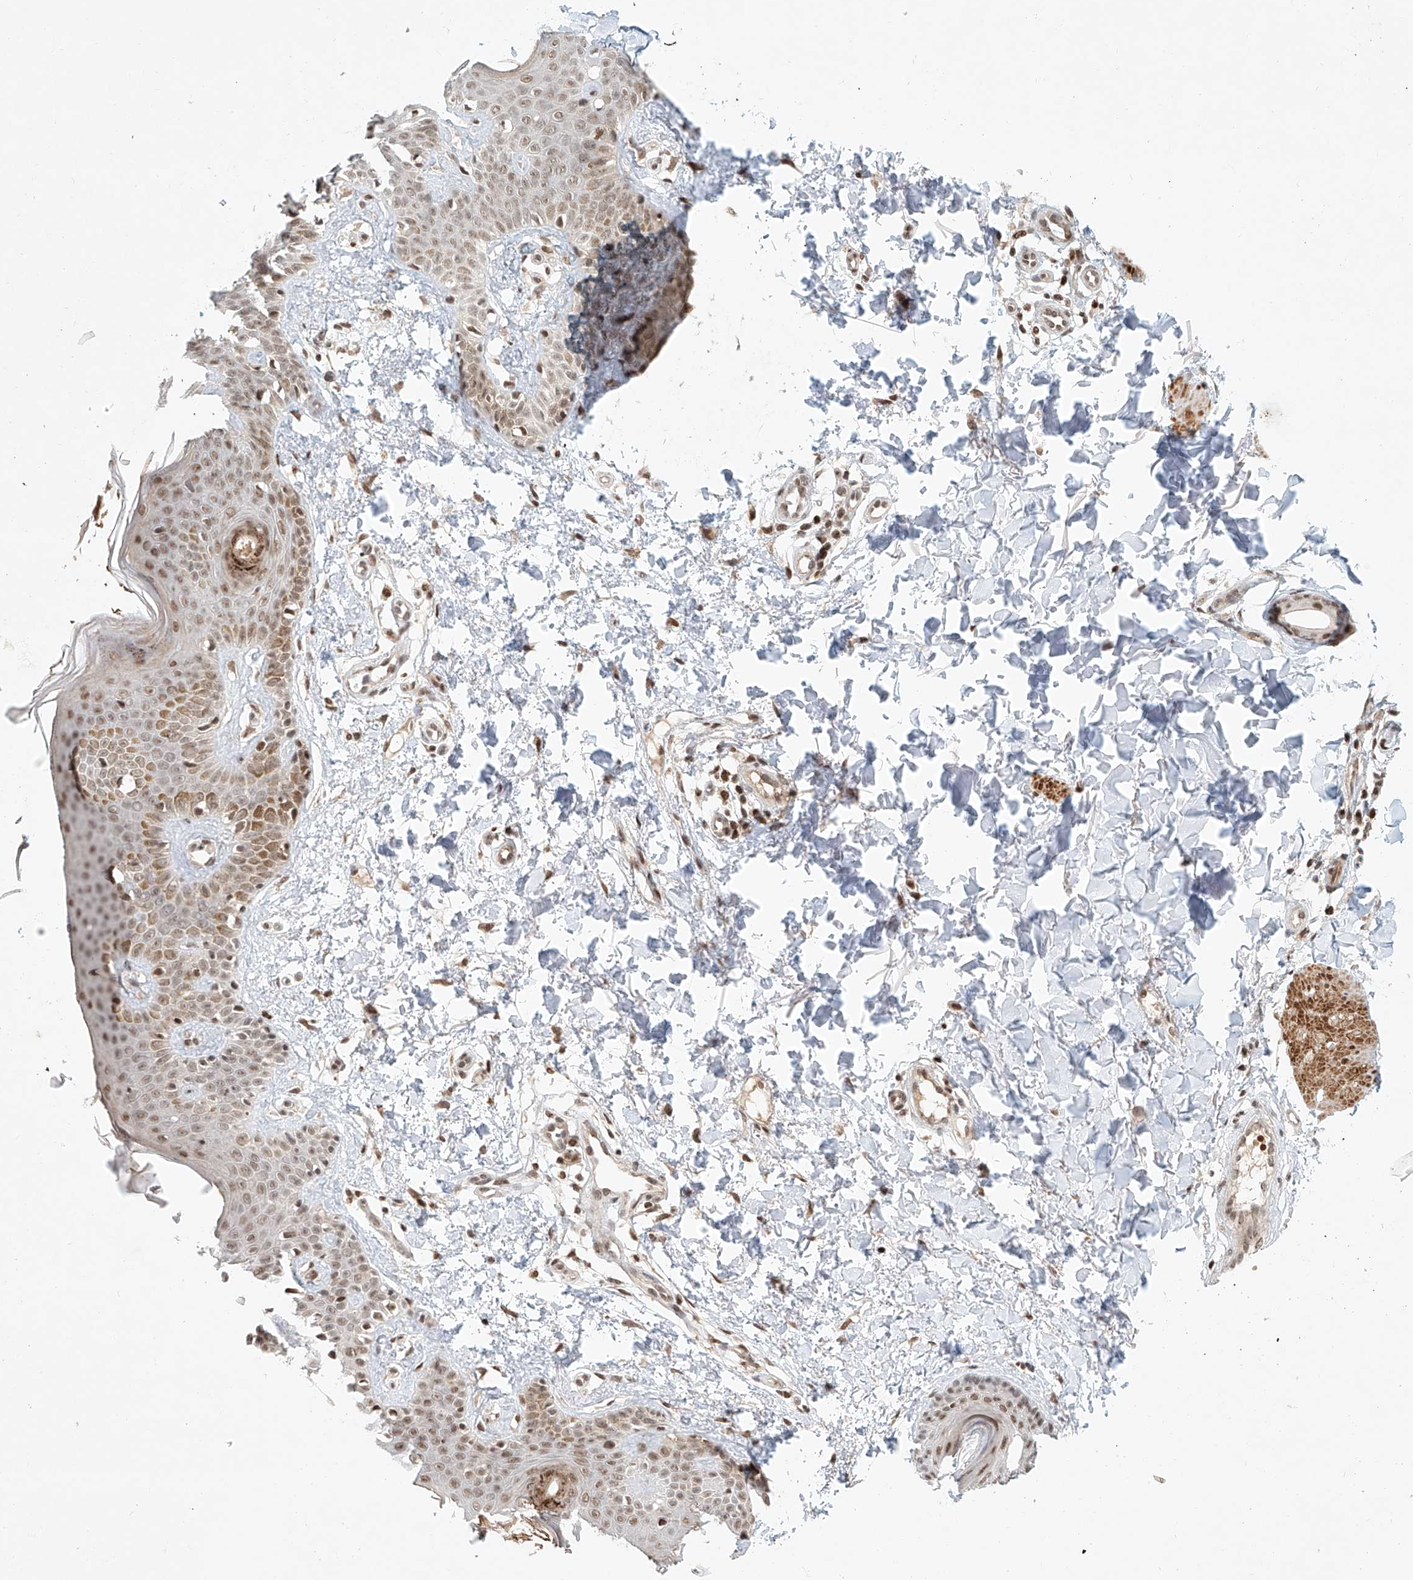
{"staining": {"intensity": "moderate", "quantity": ">75%", "location": "nuclear"}, "tissue": "skin", "cell_type": "Fibroblasts", "image_type": "normal", "snomed": [{"axis": "morphology", "description": "Normal tissue, NOS"}, {"axis": "topography", "description": "Skin"}], "caption": "DAB (3,3'-diaminobenzidine) immunohistochemical staining of unremarkable skin exhibits moderate nuclear protein staining in approximately >75% of fibroblasts.", "gene": "ZNF470", "patient": {"sex": "male", "age": 37}}